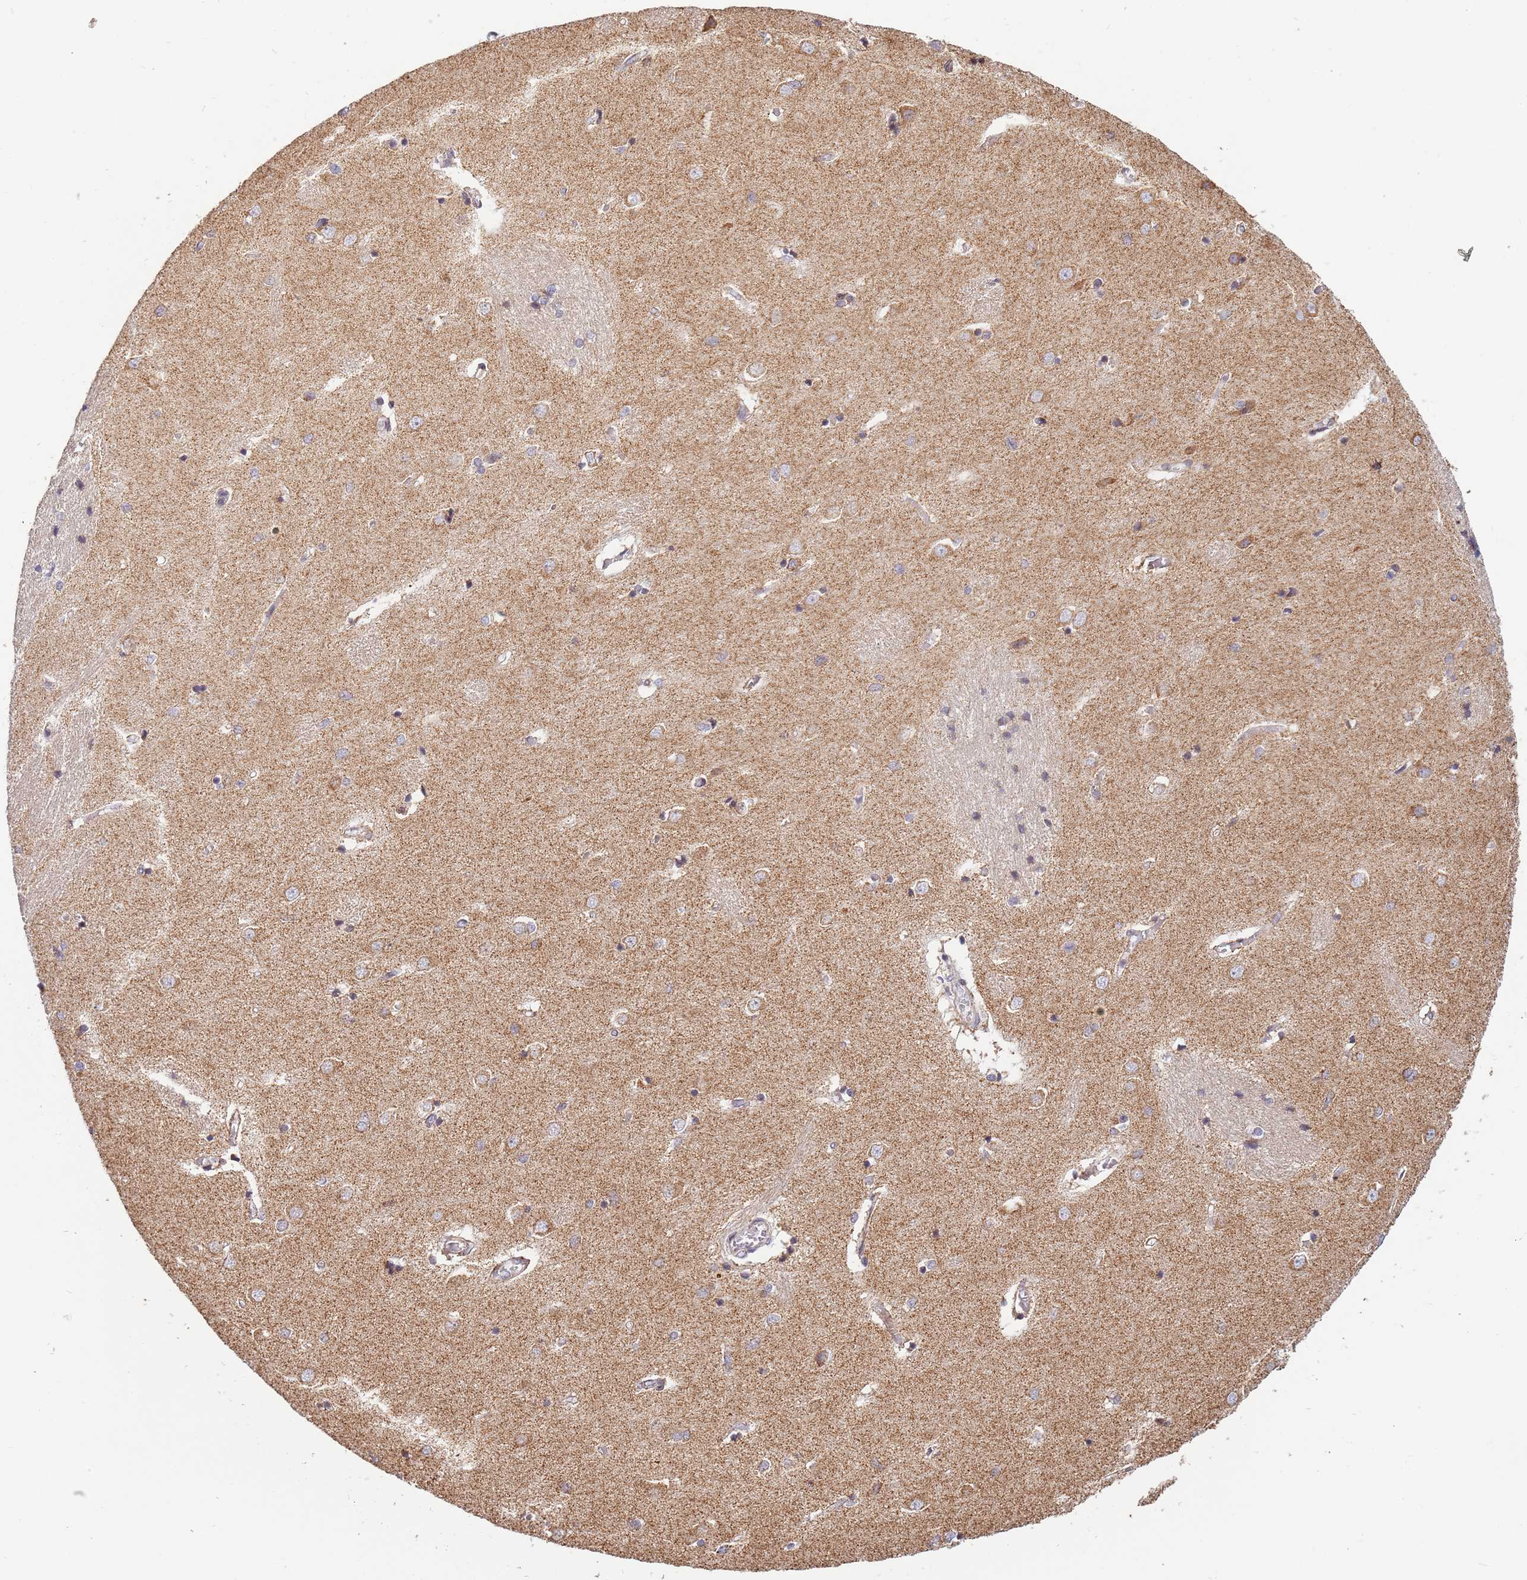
{"staining": {"intensity": "negative", "quantity": "none", "location": "none"}, "tissue": "caudate", "cell_type": "Glial cells", "image_type": "normal", "snomed": [{"axis": "morphology", "description": "Normal tissue, NOS"}, {"axis": "topography", "description": "Lateral ventricle wall"}], "caption": "Photomicrograph shows no protein positivity in glial cells of unremarkable caudate. (DAB (3,3'-diaminobenzidine) IHC visualized using brightfield microscopy, high magnification).", "gene": "UQCRHL", "patient": {"sex": "male", "age": 37}}